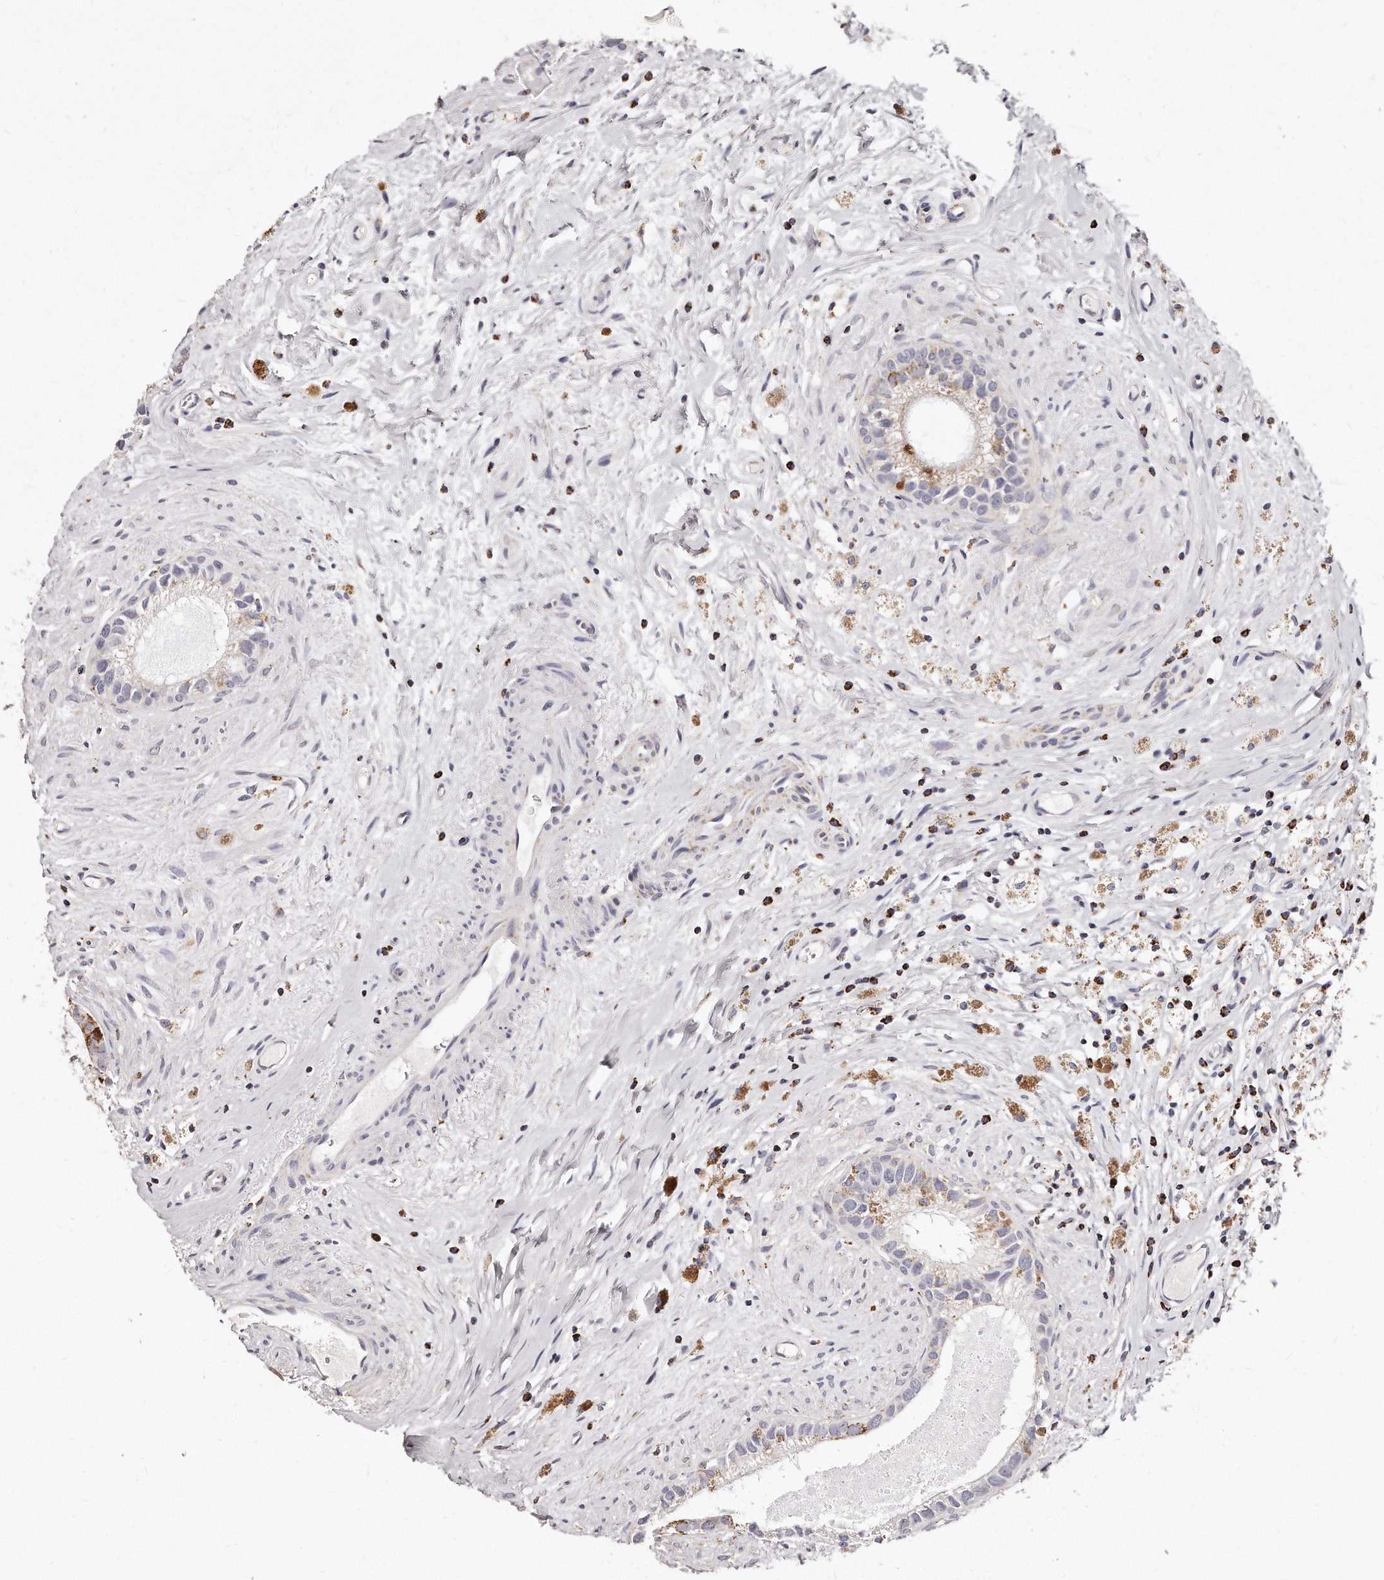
{"staining": {"intensity": "moderate", "quantity": "<25%", "location": "cytoplasmic/membranous"}, "tissue": "epididymis", "cell_type": "Glandular cells", "image_type": "normal", "snomed": [{"axis": "morphology", "description": "Normal tissue, NOS"}, {"axis": "topography", "description": "Epididymis"}], "caption": "An image of human epididymis stained for a protein displays moderate cytoplasmic/membranous brown staining in glandular cells. The staining was performed using DAB, with brown indicating positive protein expression. Nuclei are stained blue with hematoxylin.", "gene": "RTKN", "patient": {"sex": "male", "age": 80}}